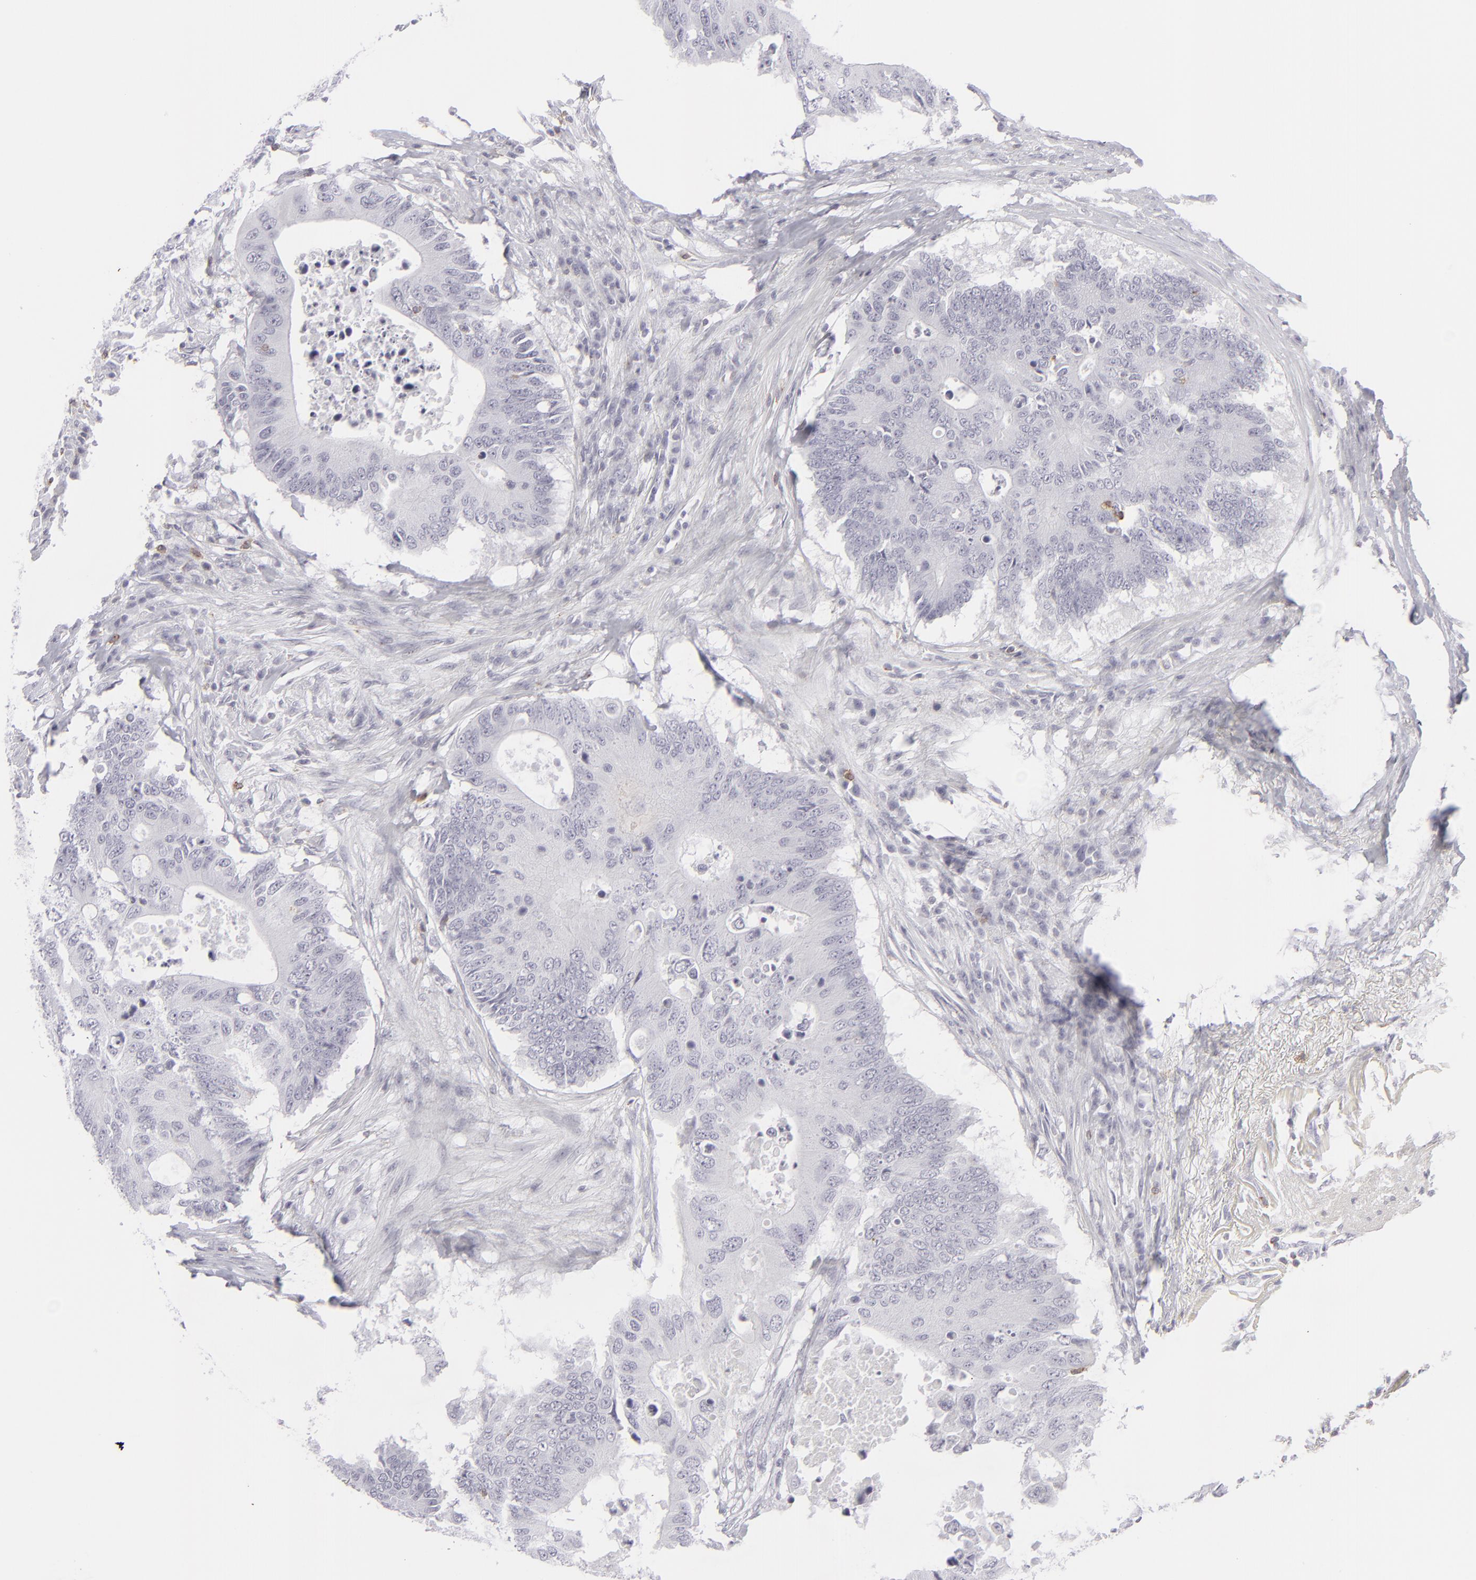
{"staining": {"intensity": "negative", "quantity": "none", "location": "none"}, "tissue": "colorectal cancer", "cell_type": "Tumor cells", "image_type": "cancer", "snomed": [{"axis": "morphology", "description": "Adenocarcinoma, NOS"}, {"axis": "topography", "description": "Colon"}], "caption": "High power microscopy micrograph of an immunohistochemistry photomicrograph of colorectal adenocarcinoma, revealing no significant staining in tumor cells.", "gene": "CD7", "patient": {"sex": "male", "age": 71}}